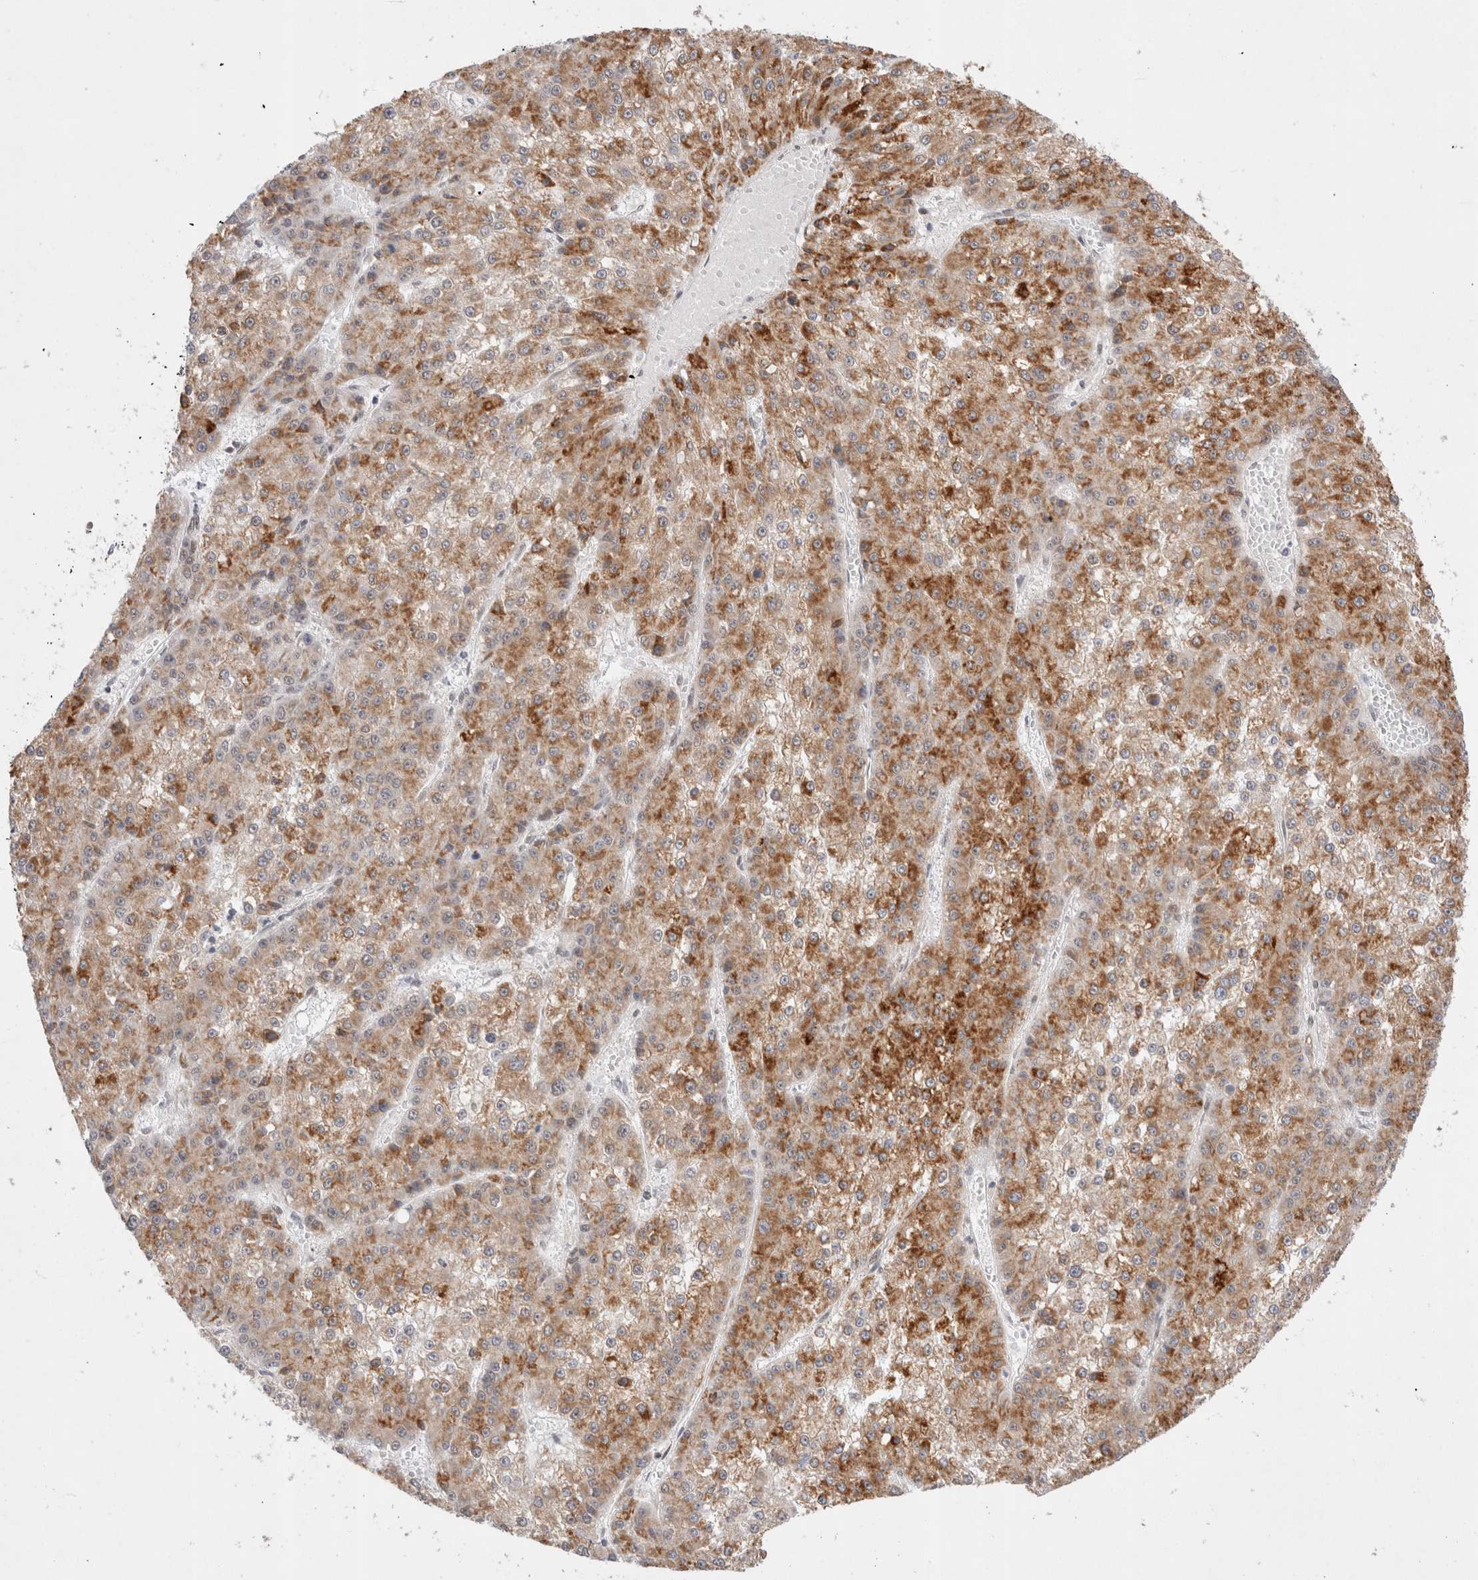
{"staining": {"intensity": "moderate", "quantity": ">75%", "location": "cytoplasmic/membranous"}, "tissue": "liver cancer", "cell_type": "Tumor cells", "image_type": "cancer", "snomed": [{"axis": "morphology", "description": "Carcinoma, Hepatocellular, NOS"}, {"axis": "topography", "description": "Liver"}], "caption": "Hepatocellular carcinoma (liver) stained with immunohistochemistry (IHC) reveals moderate cytoplasmic/membranous staining in approximately >75% of tumor cells. The staining was performed using DAB (3,3'-diaminobenzidine), with brown indicating positive protein expression. Nuclei are stained blue with hematoxylin.", "gene": "GTF2I", "patient": {"sex": "female", "age": 73}}